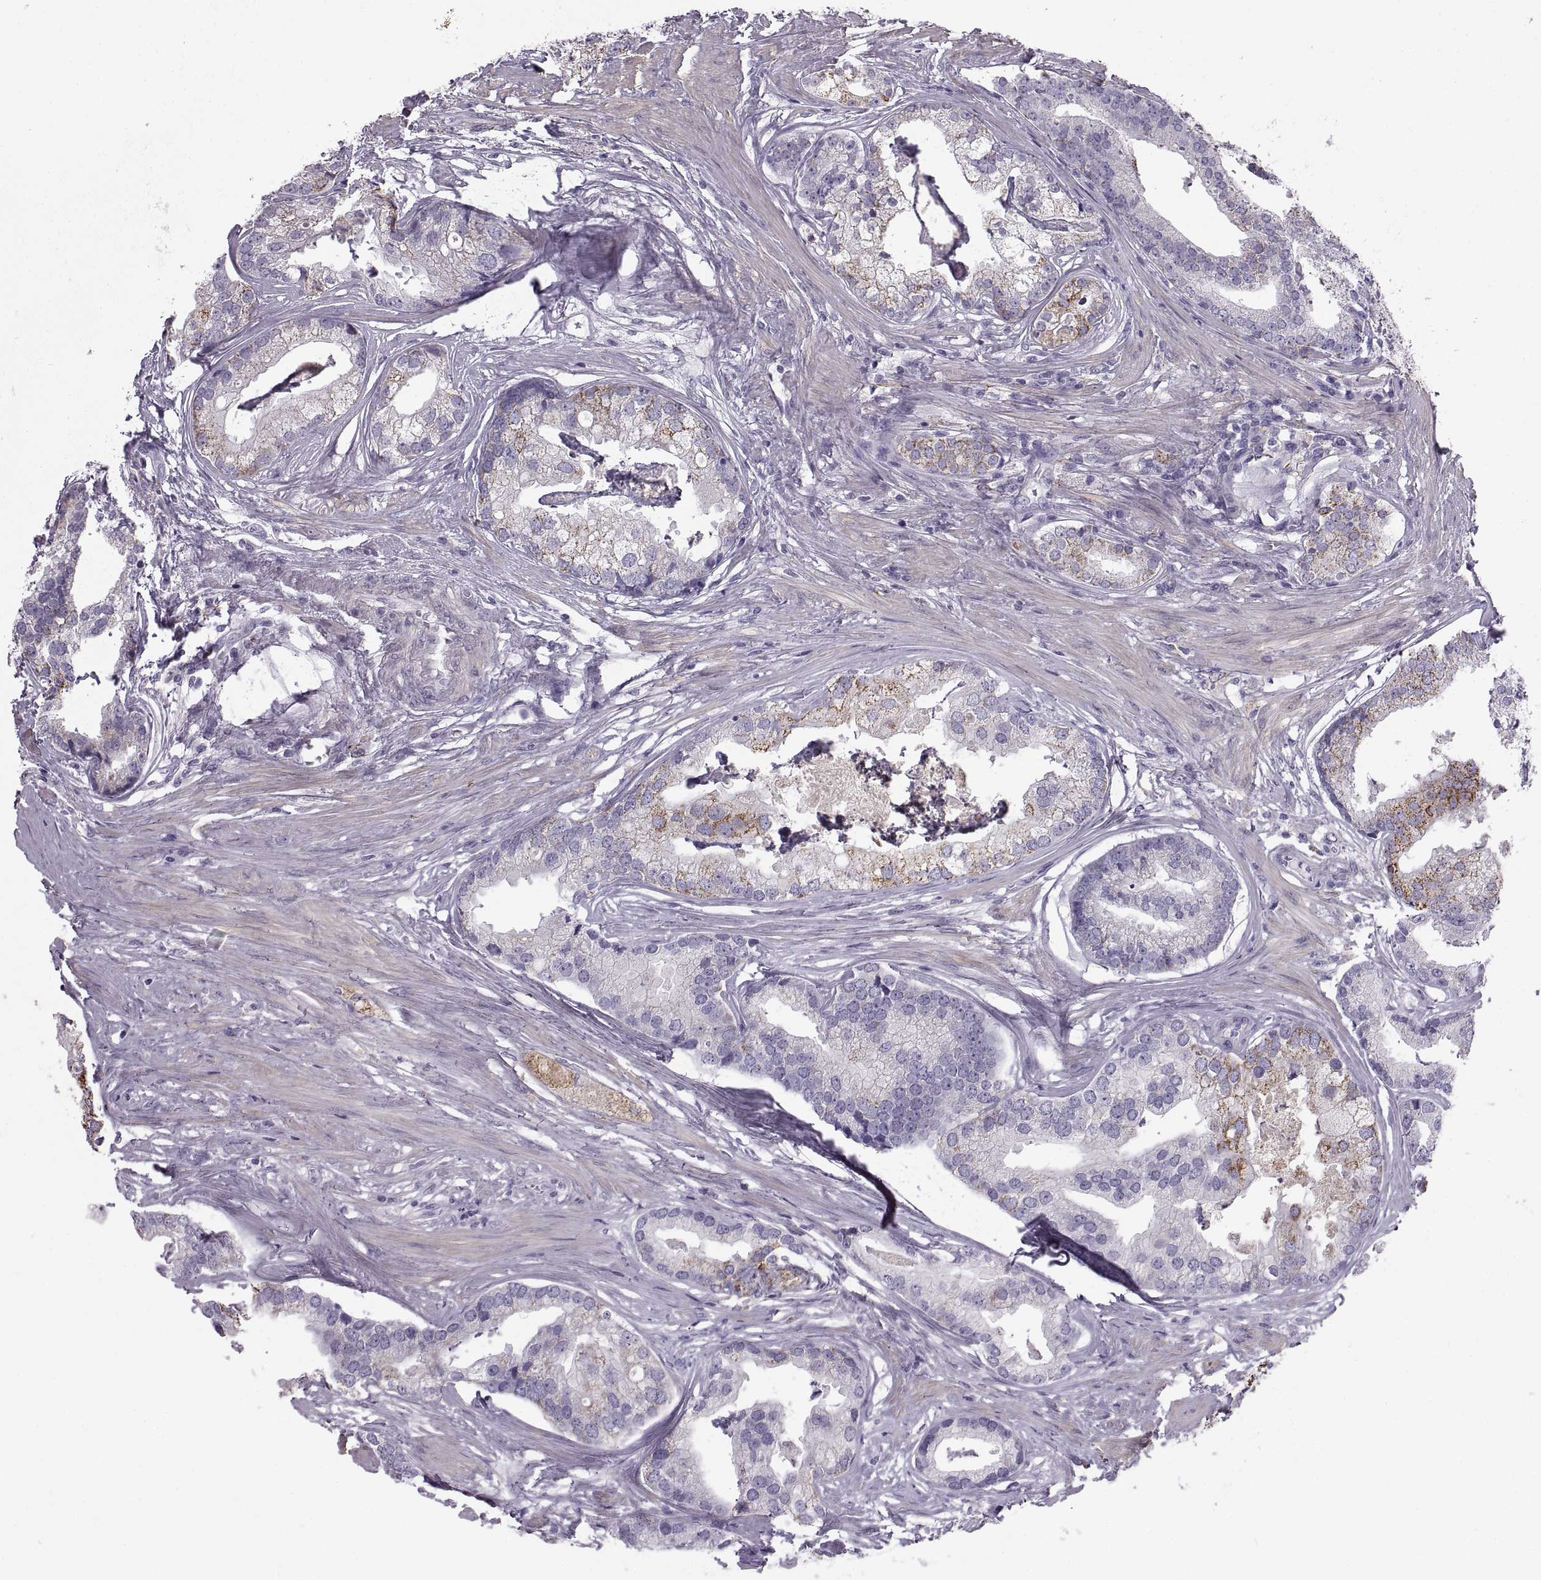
{"staining": {"intensity": "strong", "quantity": "<25%", "location": "cytoplasmic/membranous"}, "tissue": "prostate cancer", "cell_type": "Tumor cells", "image_type": "cancer", "snomed": [{"axis": "morphology", "description": "Adenocarcinoma, NOS"}, {"axis": "topography", "description": "Prostate and seminal vesicle, NOS"}, {"axis": "topography", "description": "Prostate"}], "caption": "Tumor cells reveal medium levels of strong cytoplasmic/membranous staining in about <25% of cells in human adenocarcinoma (prostate). Nuclei are stained in blue.", "gene": "COL9A3", "patient": {"sex": "male", "age": 44}}